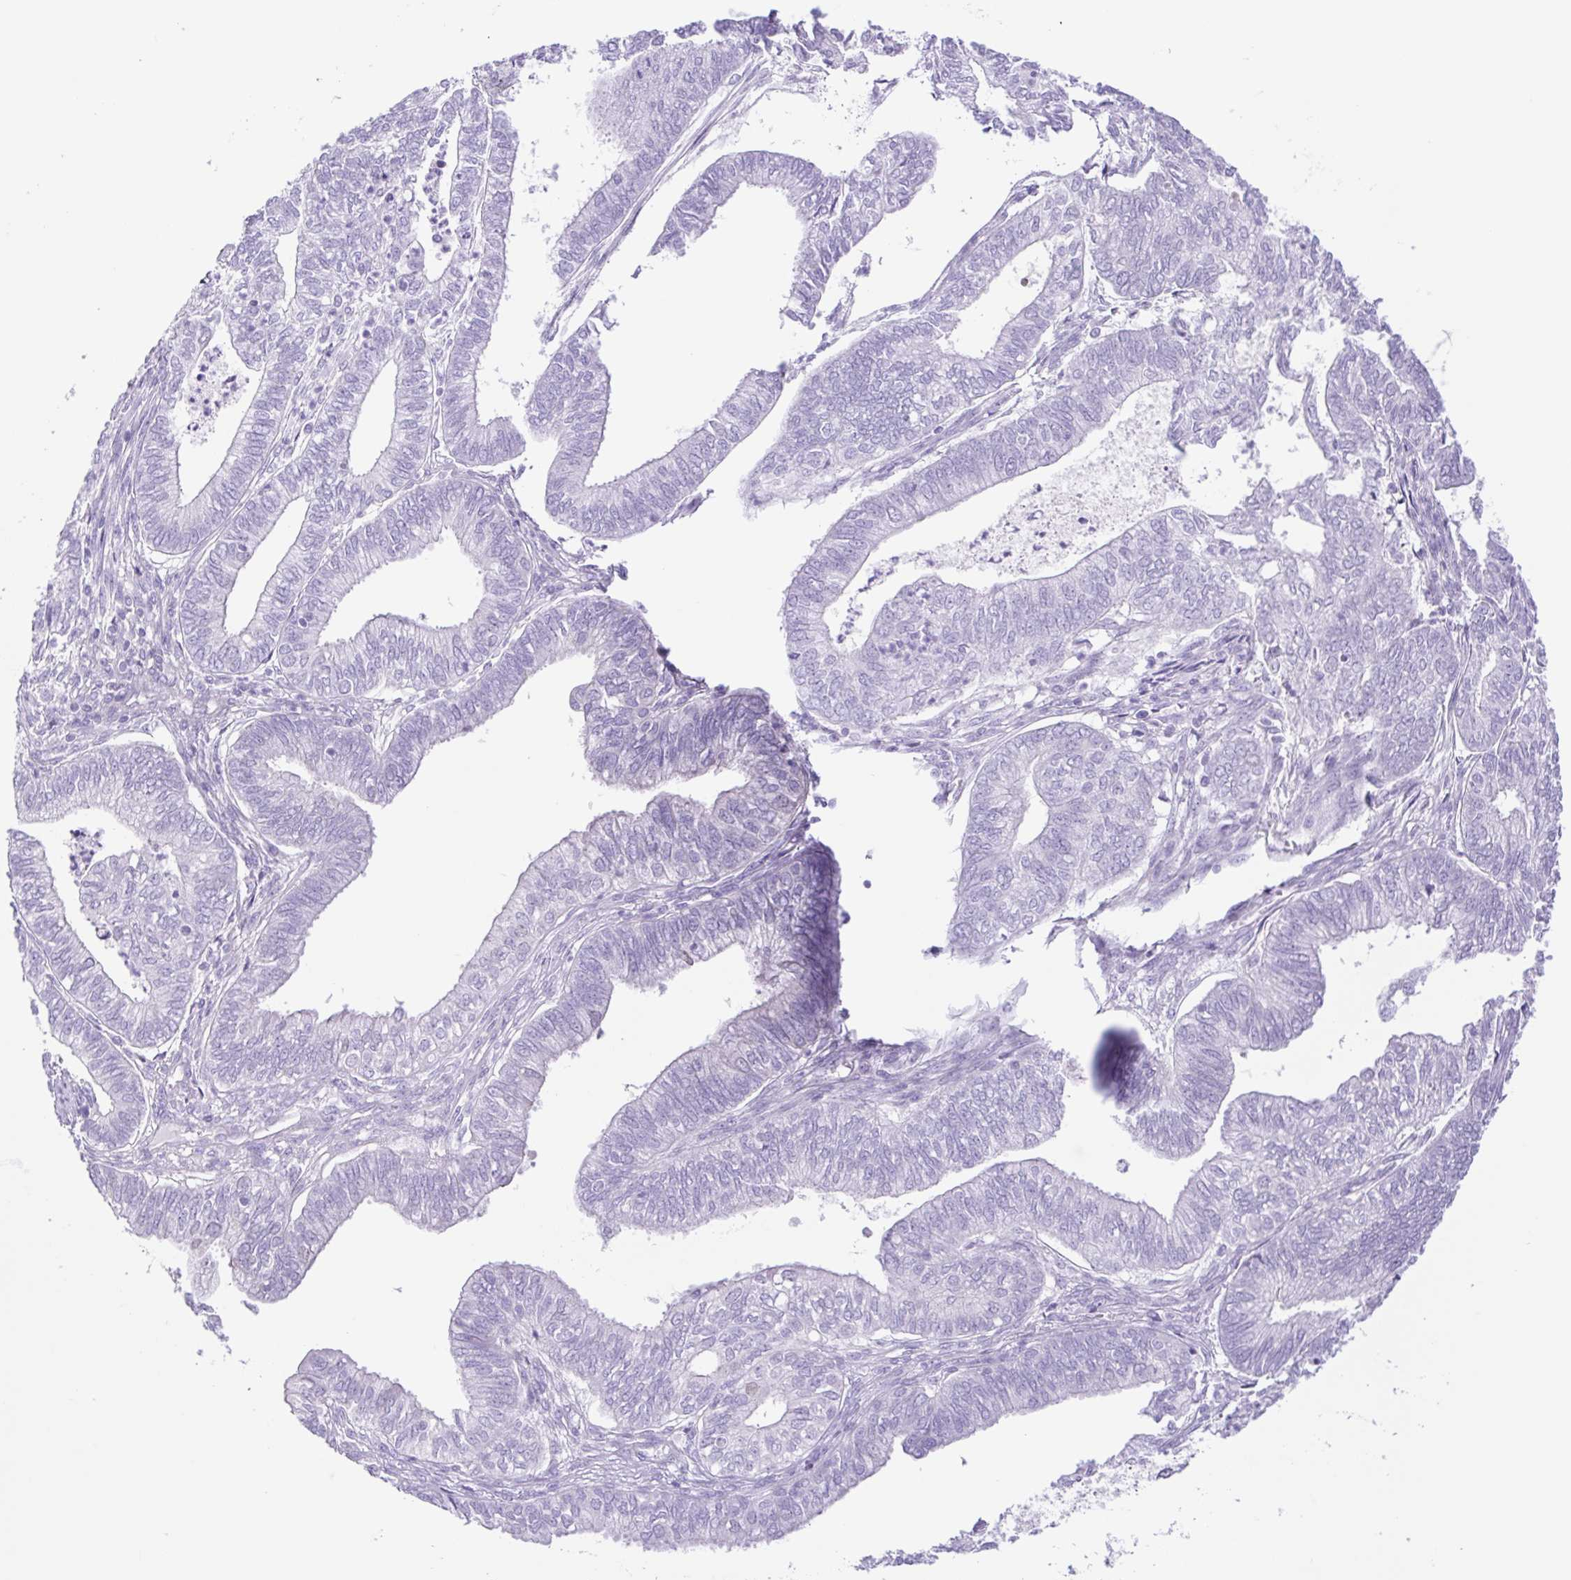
{"staining": {"intensity": "negative", "quantity": "none", "location": "none"}, "tissue": "ovarian cancer", "cell_type": "Tumor cells", "image_type": "cancer", "snomed": [{"axis": "morphology", "description": "Carcinoma, endometroid"}, {"axis": "topography", "description": "Ovary"}], "caption": "Immunohistochemical staining of endometroid carcinoma (ovarian) demonstrates no significant expression in tumor cells.", "gene": "CDSN", "patient": {"sex": "female", "age": 64}}